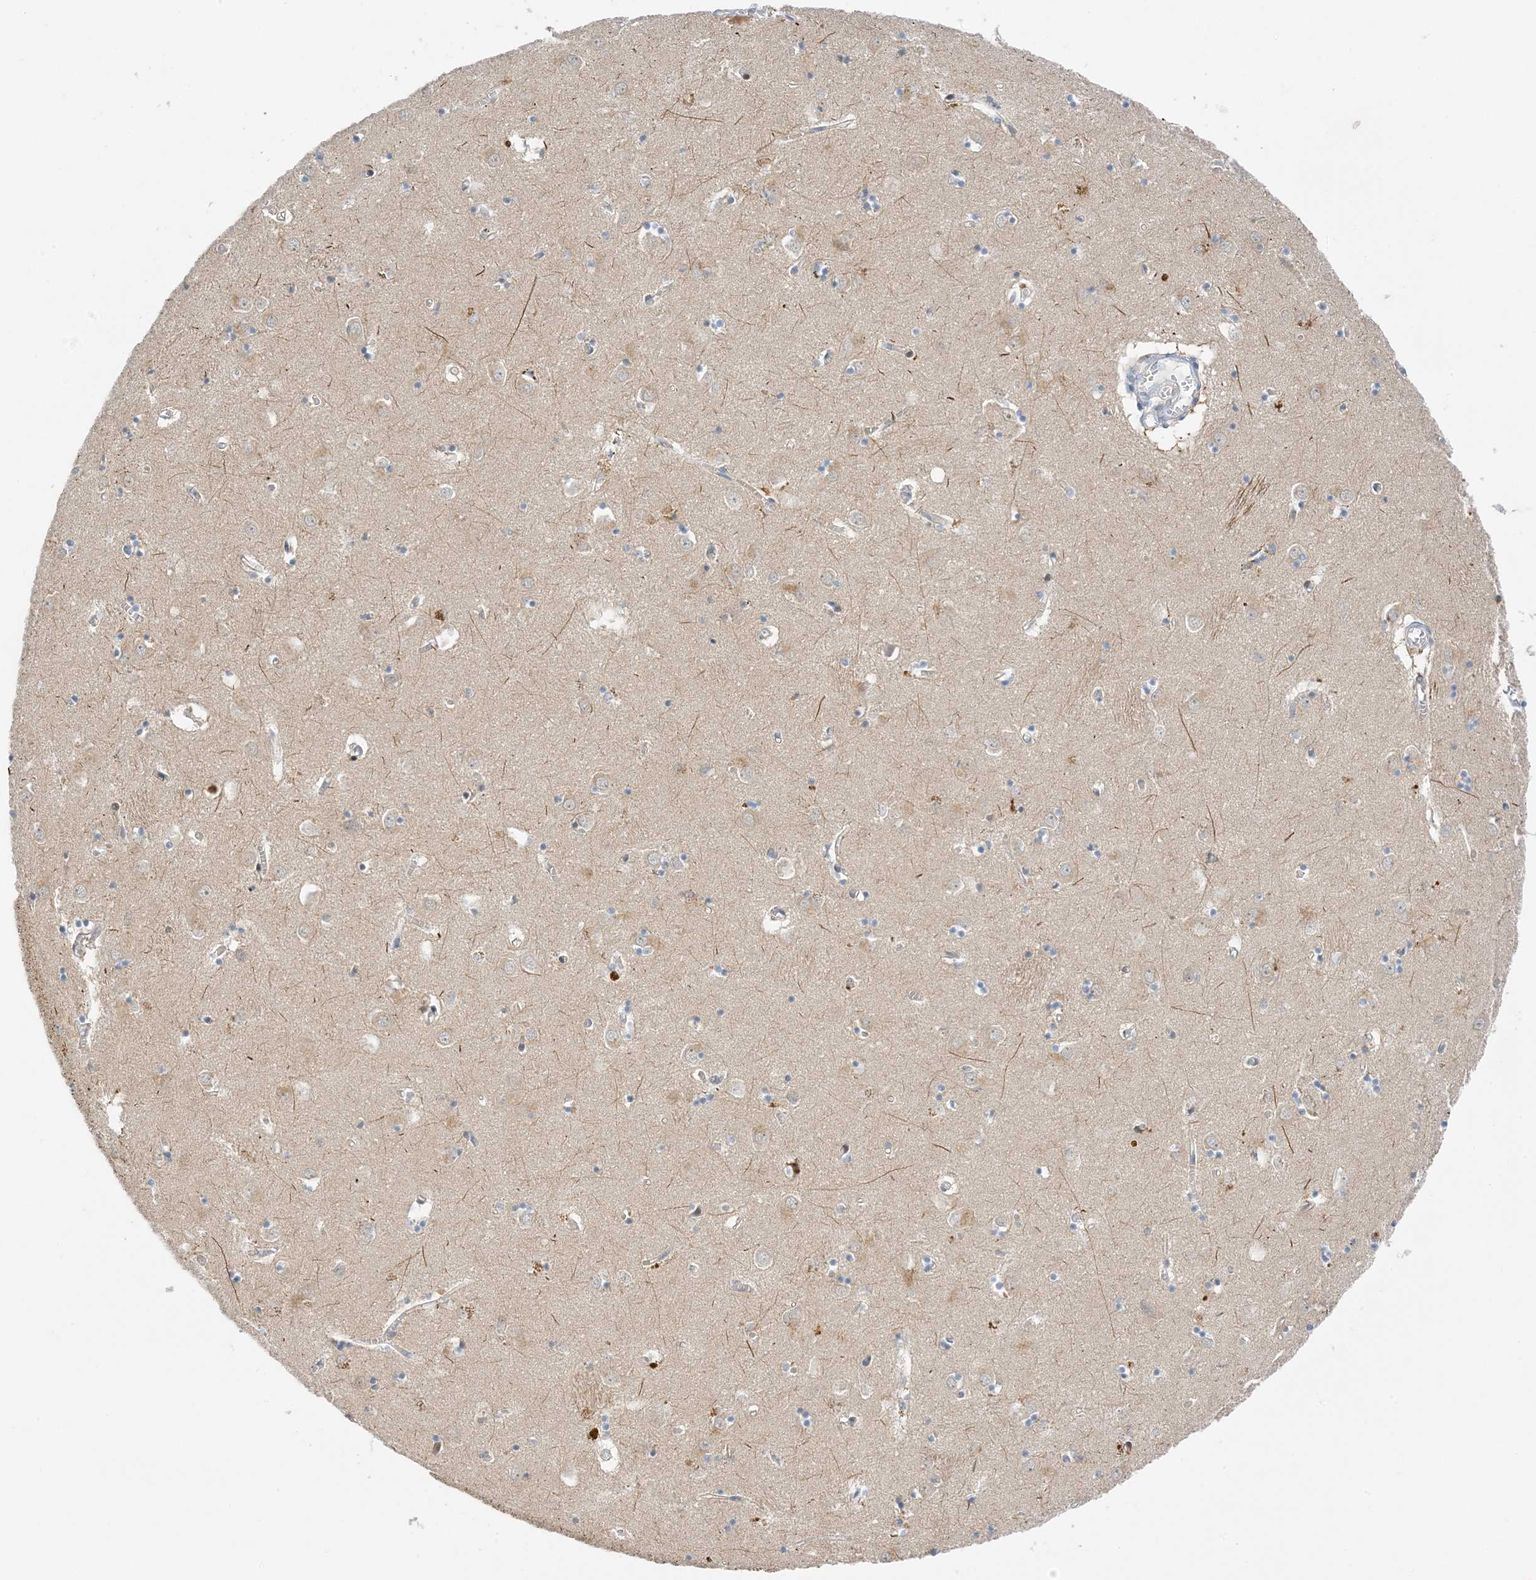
{"staining": {"intensity": "negative", "quantity": "none", "location": "none"}, "tissue": "caudate", "cell_type": "Glial cells", "image_type": "normal", "snomed": [{"axis": "morphology", "description": "Normal tissue, NOS"}, {"axis": "topography", "description": "Lateral ventricle wall"}], "caption": "Caudate stained for a protein using IHC demonstrates no positivity glial cells.", "gene": "KIFBP", "patient": {"sex": "male", "age": 70}}